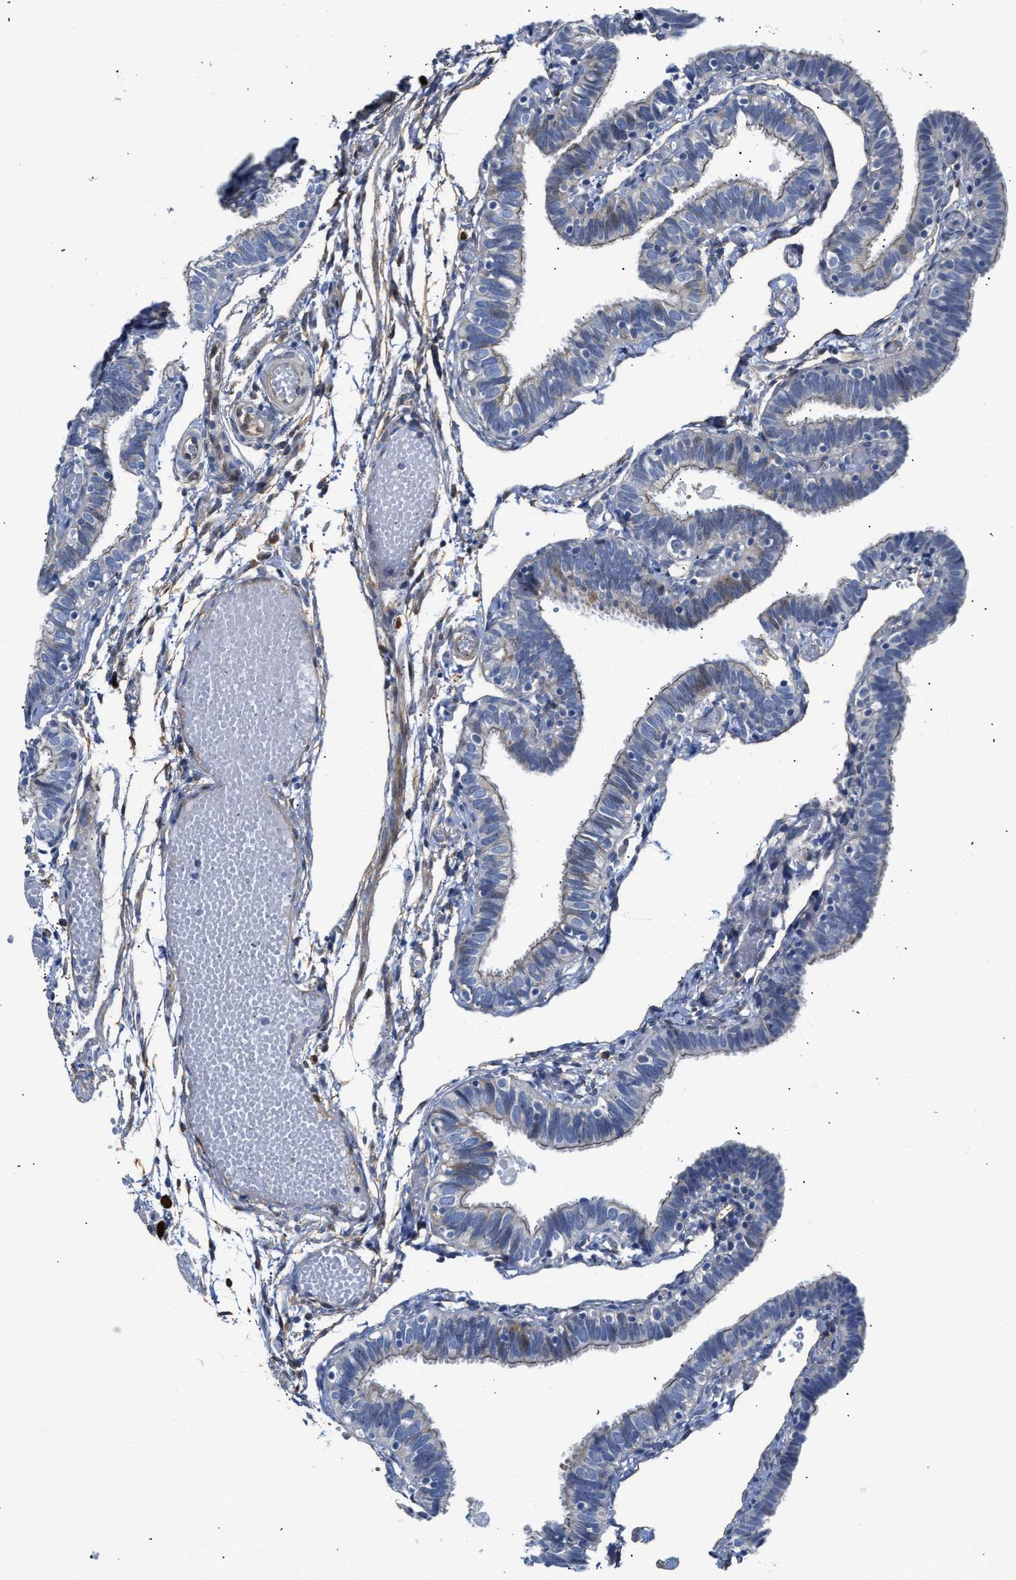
{"staining": {"intensity": "moderate", "quantity": ">75%", "location": "cytoplasmic/membranous"}, "tissue": "fallopian tube", "cell_type": "Glandular cells", "image_type": "normal", "snomed": [{"axis": "morphology", "description": "Normal tissue, NOS"}, {"axis": "topography", "description": "Fallopian tube"}], "caption": "The immunohistochemical stain highlights moderate cytoplasmic/membranous staining in glandular cells of benign fallopian tube.", "gene": "FHL1", "patient": {"sex": "female", "age": 46}}